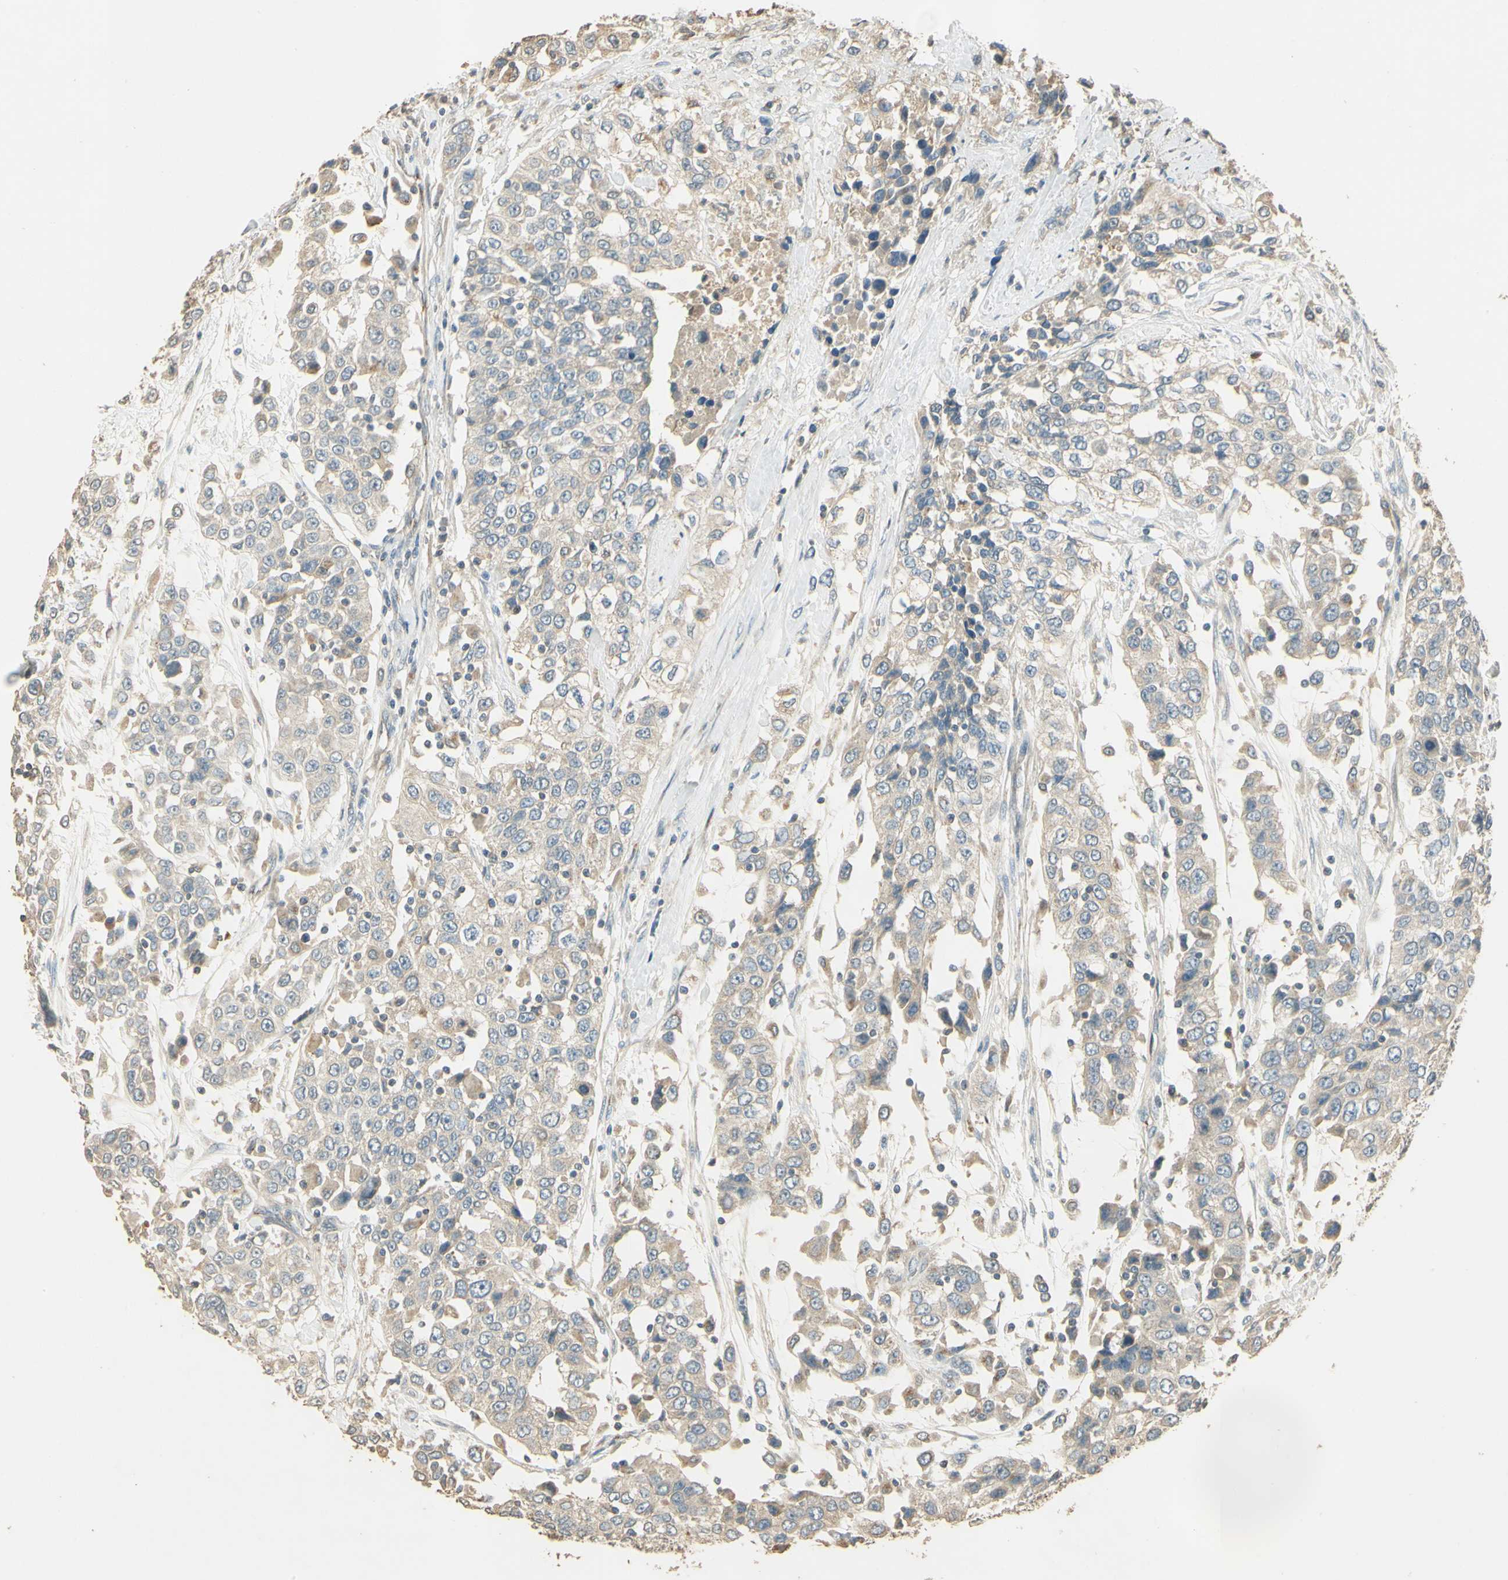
{"staining": {"intensity": "weak", "quantity": "25%-75%", "location": "cytoplasmic/membranous"}, "tissue": "urothelial cancer", "cell_type": "Tumor cells", "image_type": "cancer", "snomed": [{"axis": "morphology", "description": "Urothelial carcinoma, High grade"}, {"axis": "topography", "description": "Urinary bladder"}], "caption": "High-grade urothelial carcinoma stained with DAB (3,3'-diaminobenzidine) immunohistochemistry (IHC) exhibits low levels of weak cytoplasmic/membranous staining in about 25%-75% of tumor cells.", "gene": "UXS1", "patient": {"sex": "female", "age": 80}}